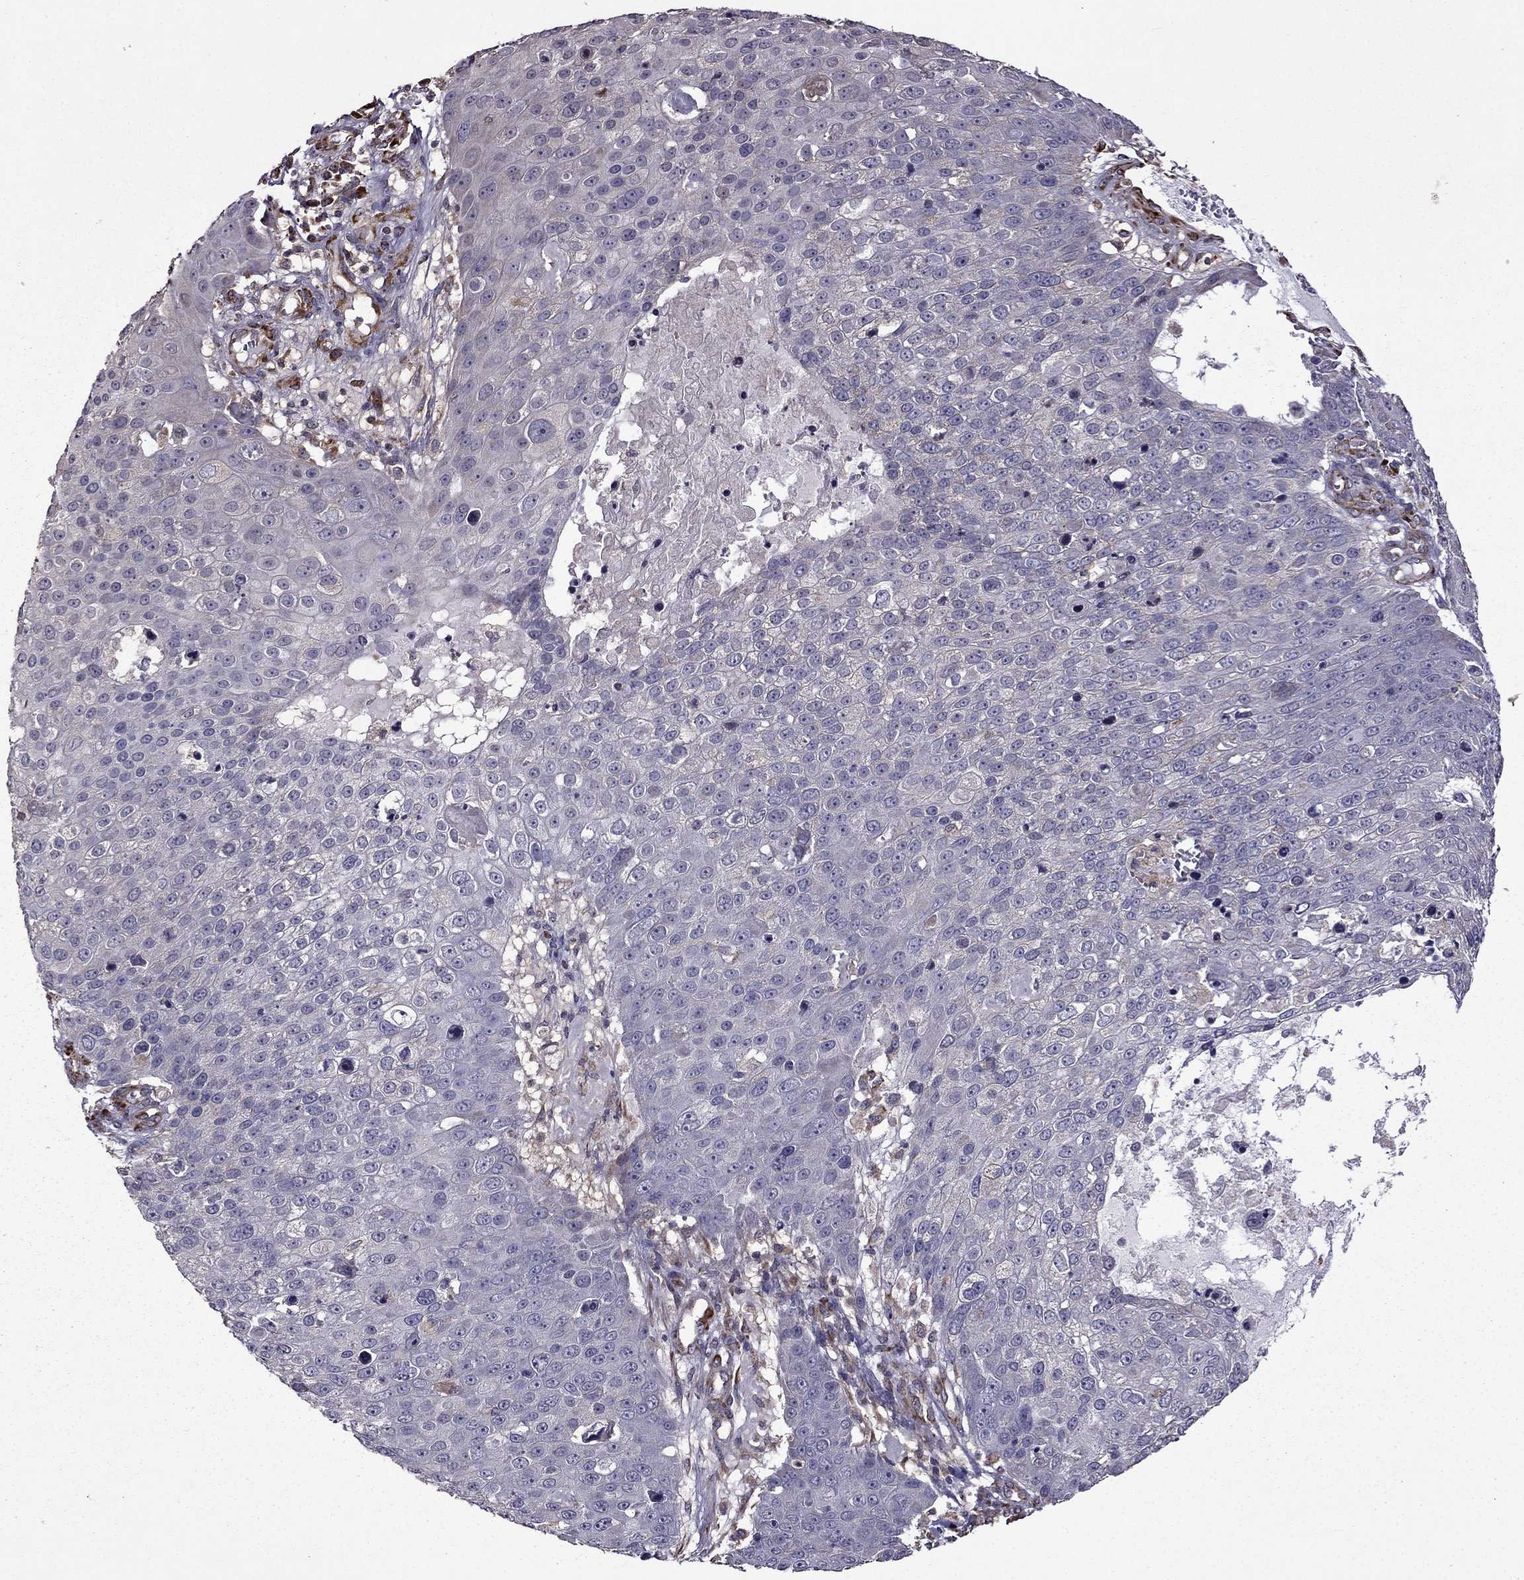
{"staining": {"intensity": "negative", "quantity": "none", "location": "none"}, "tissue": "skin cancer", "cell_type": "Tumor cells", "image_type": "cancer", "snomed": [{"axis": "morphology", "description": "Squamous cell carcinoma, NOS"}, {"axis": "topography", "description": "Skin"}], "caption": "There is no significant expression in tumor cells of skin squamous cell carcinoma. The staining is performed using DAB brown chromogen with nuclei counter-stained in using hematoxylin.", "gene": "IKBIP", "patient": {"sex": "male", "age": 71}}